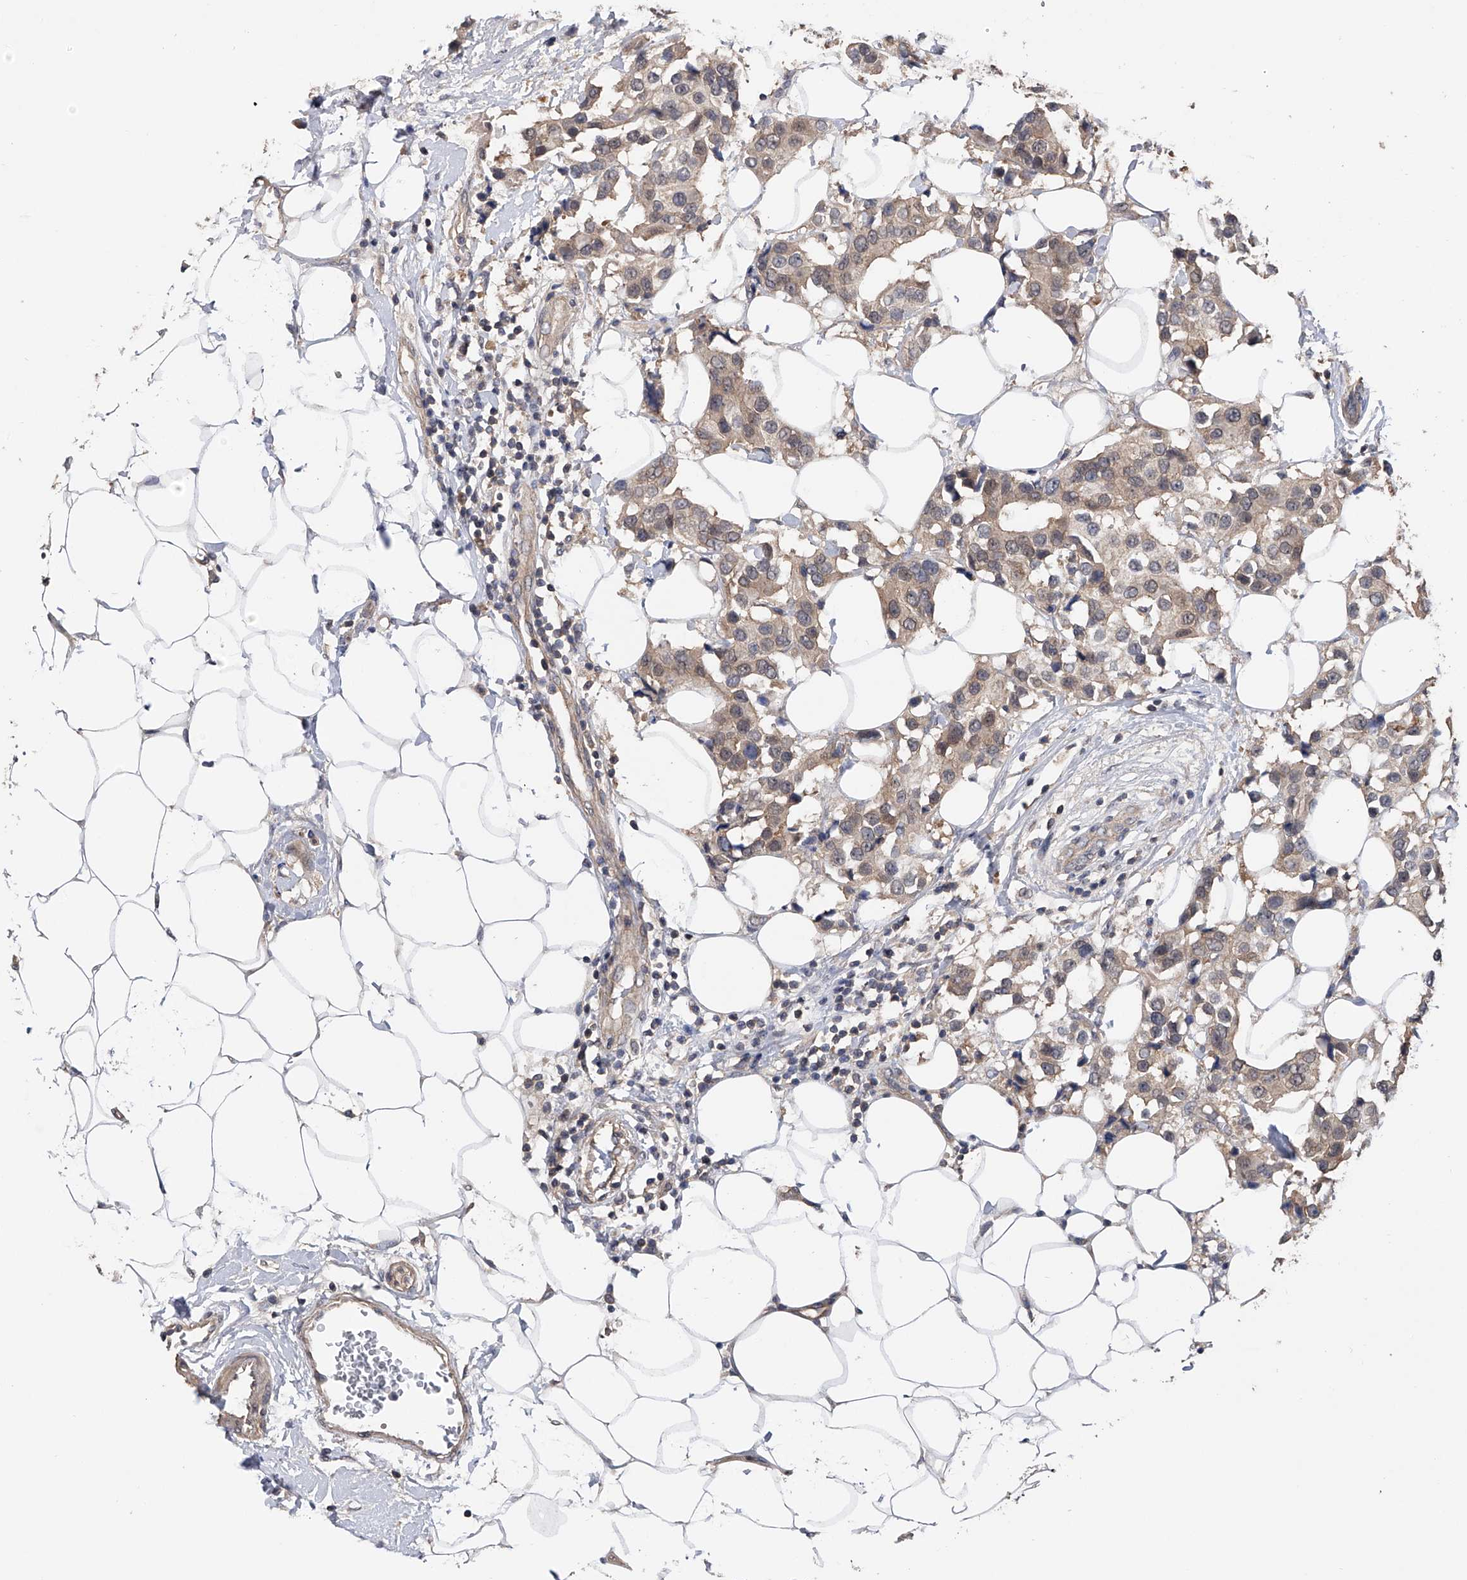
{"staining": {"intensity": "weak", "quantity": "<25%", "location": "cytoplasmic/membranous"}, "tissue": "breast cancer", "cell_type": "Tumor cells", "image_type": "cancer", "snomed": [{"axis": "morphology", "description": "Normal tissue, NOS"}, {"axis": "morphology", "description": "Duct carcinoma"}, {"axis": "topography", "description": "Breast"}], "caption": "Tumor cells are negative for protein expression in human breast infiltrating ductal carcinoma.", "gene": "CFAP298", "patient": {"sex": "female", "age": 39}}